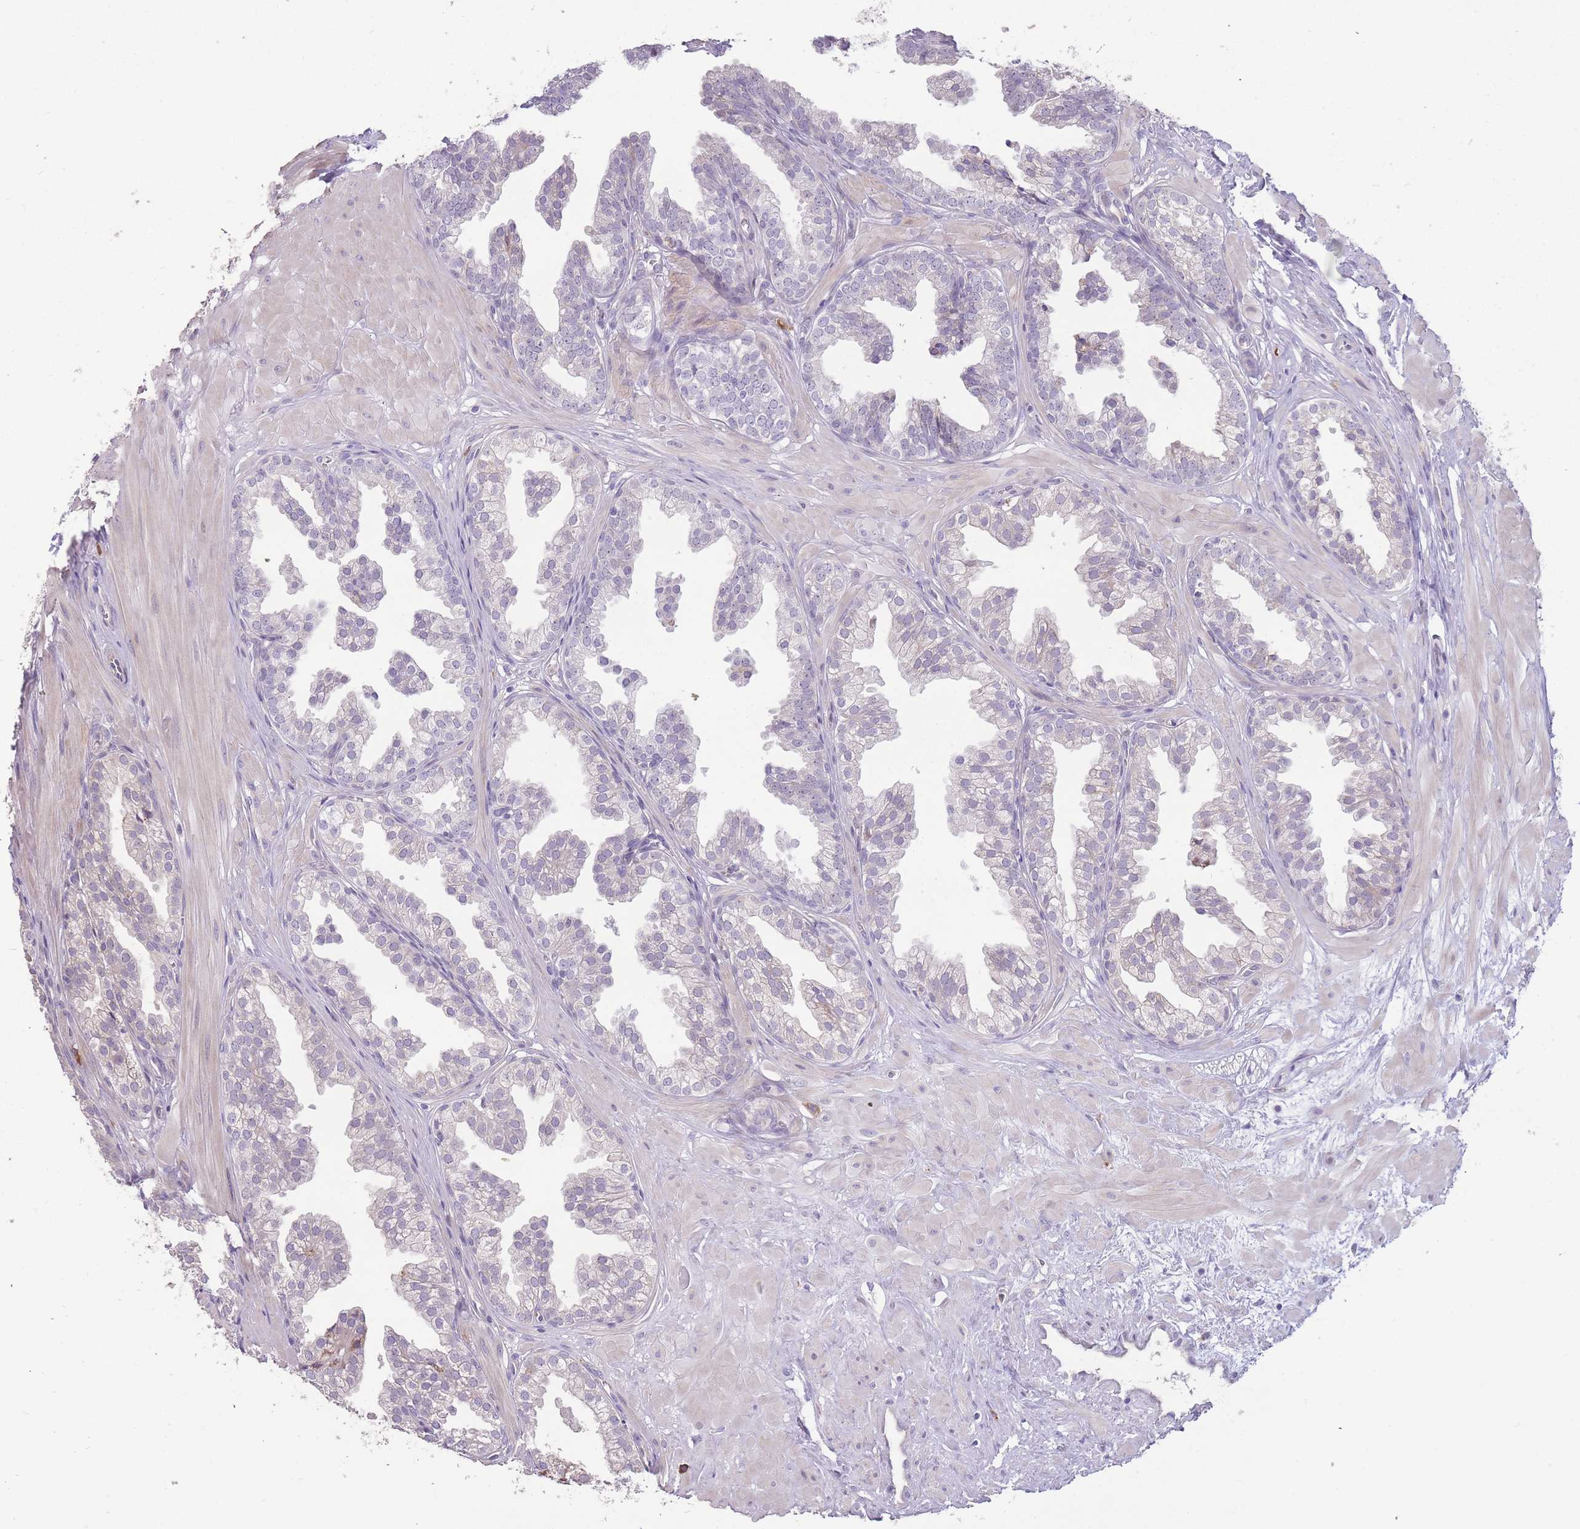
{"staining": {"intensity": "moderate", "quantity": "<25%", "location": "cytoplasmic/membranous"}, "tissue": "prostate", "cell_type": "Glandular cells", "image_type": "normal", "snomed": [{"axis": "morphology", "description": "Normal tissue, NOS"}, {"axis": "topography", "description": "Prostate"}, {"axis": "topography", "description": "Peripheral nerve tissue"}], "caption": "Moderate cytoplasmic/membranous expression for a protein is appreciated in approximately <25% of glandular cells of normal prostate using immunohistochemistry.", "gene": "TRAPPC5", "patient": {"sex": "male", "age": 55}}